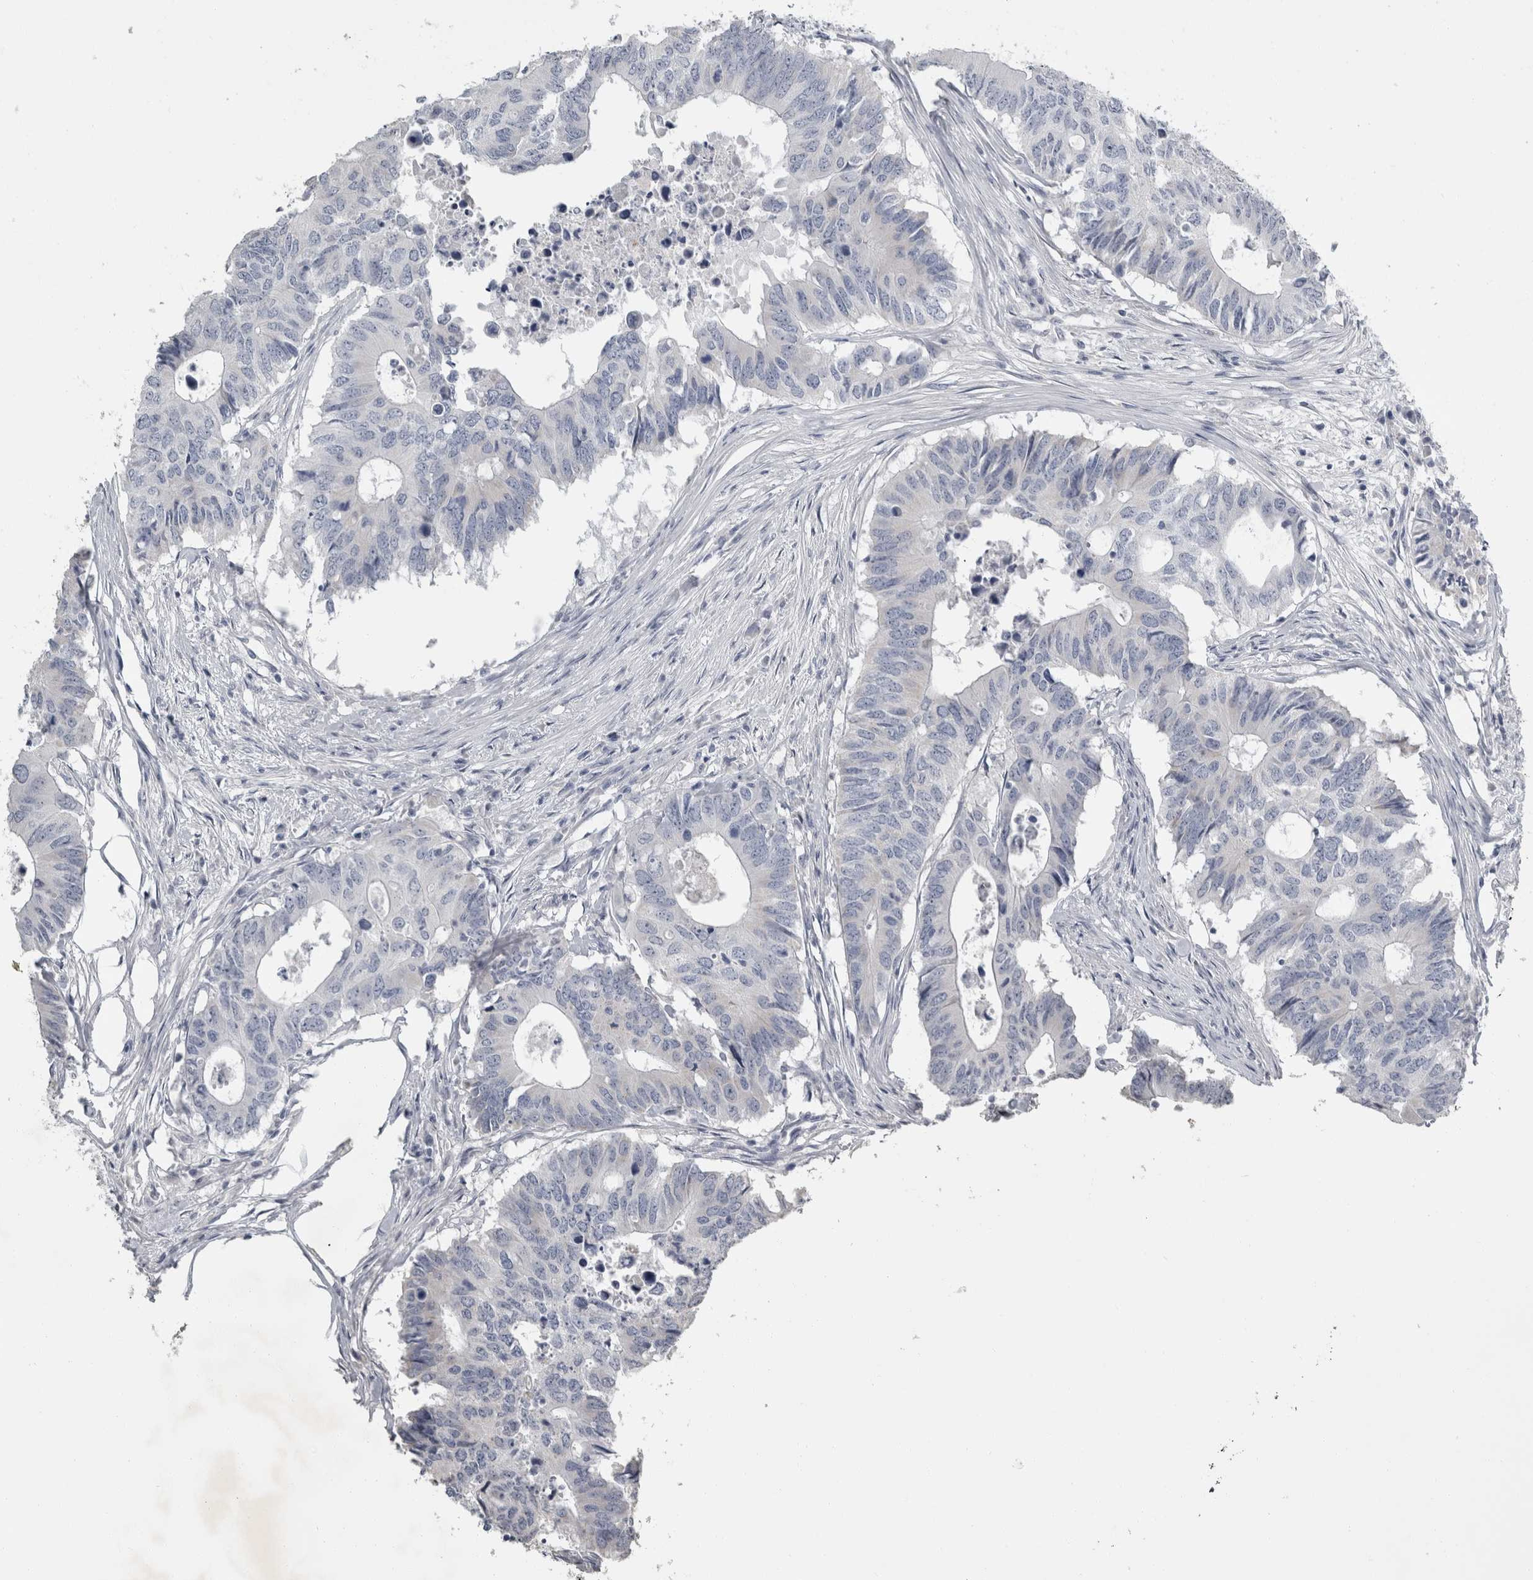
{"staining": {"intensity": "negative", "quantity": "none", "location": "none"}, "tissue": "colorectal cancer", "cell_type": "Tumor cells", "image_type": "cancer", "snomed": [{"axis": "morphology", "description": "Adenocarcinoma, NOS"}, {"axis": "topography", "description": "Colon"}], "caption": "DAB (3,3'-diaminobenzidine) immunohistochemical staining of colorectal cancer (adenocarcinoma) displays no significant positivity in tumor cells.", "gene": "FXYD7", "patient": {"sex": "male", "age": 71}}